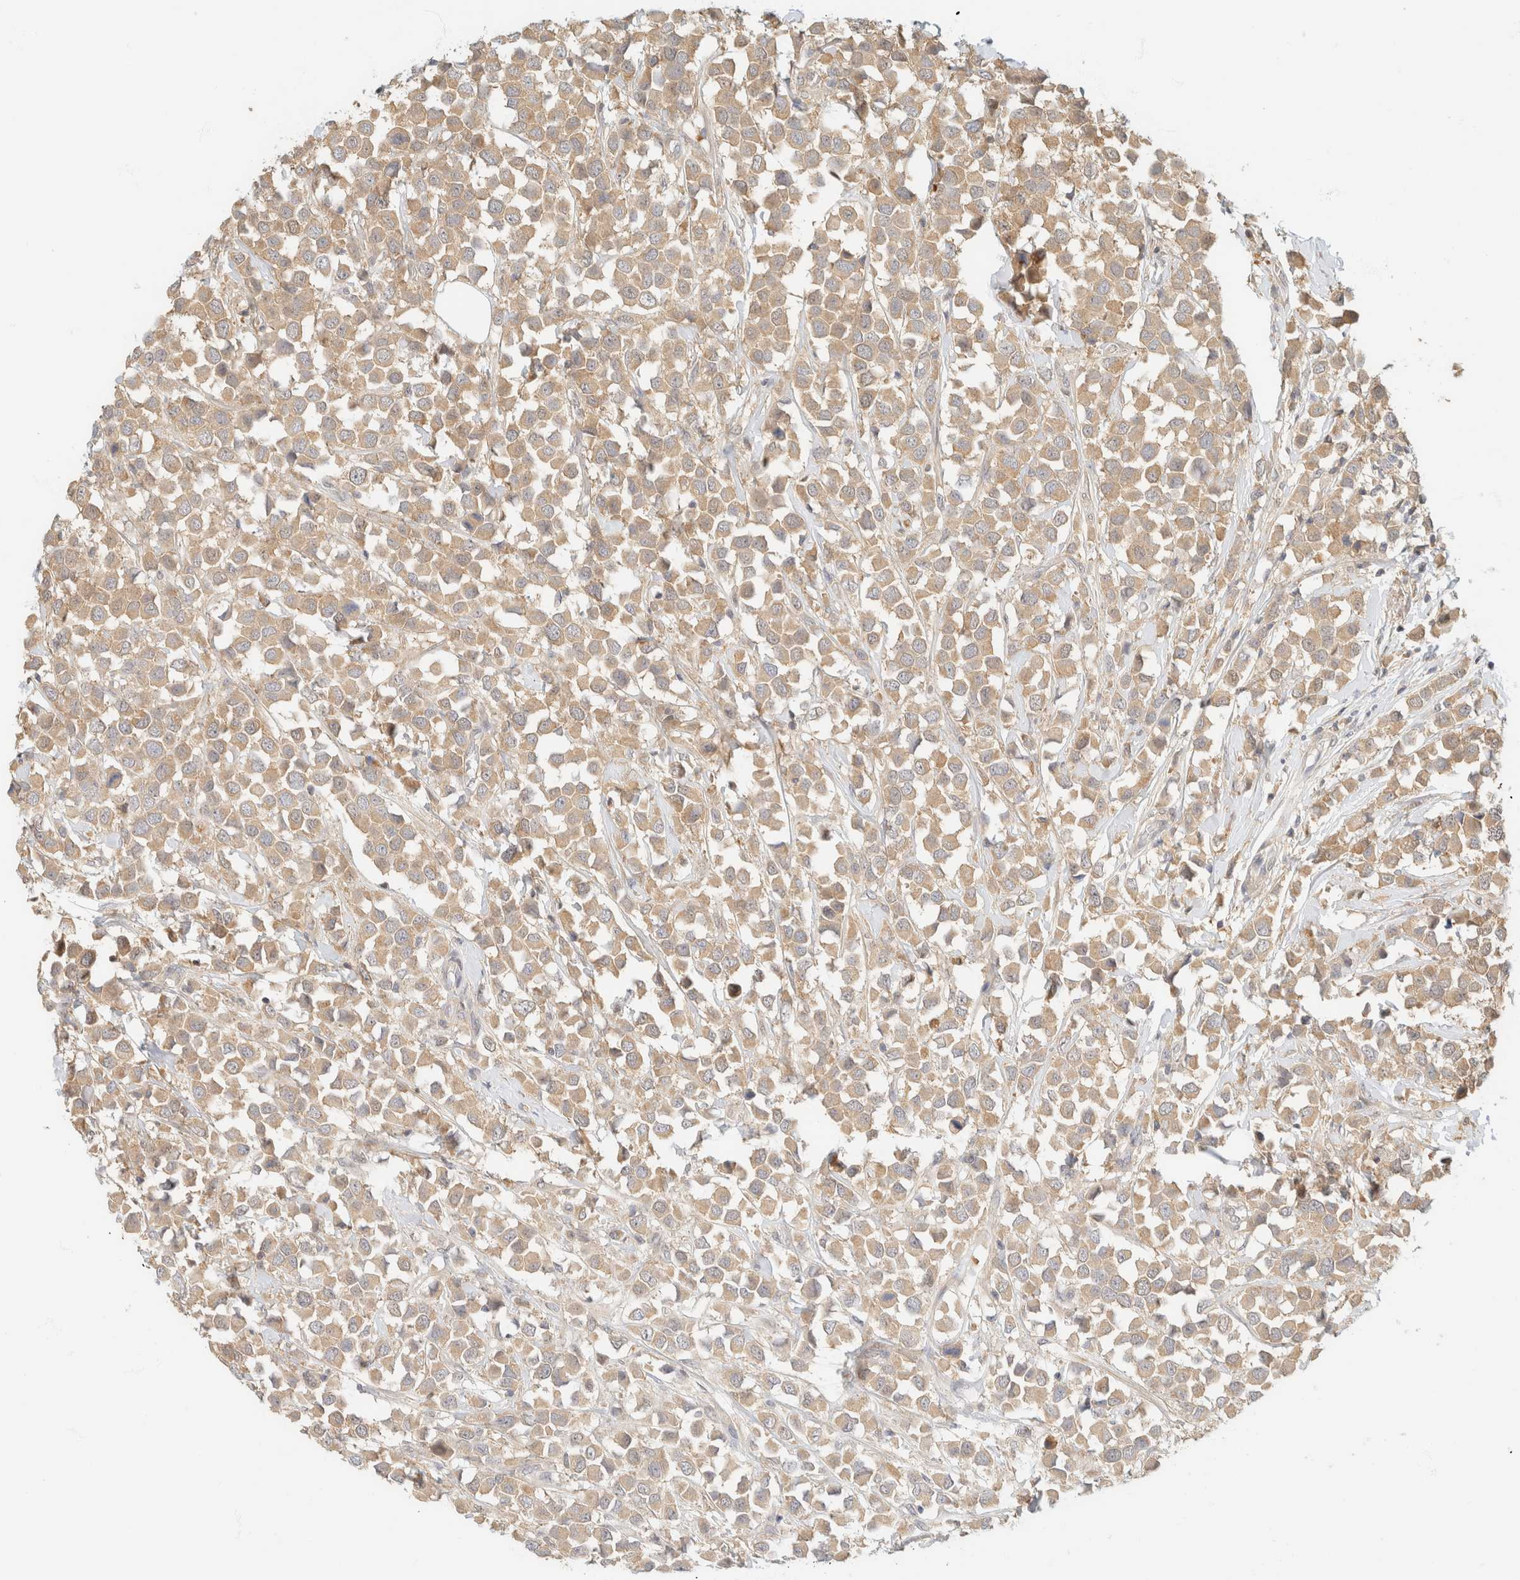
{"staining": {"intensity": "weak", "quantity": ">75%", "location": "cytoplasmic/membranous"}, "tissue": "breast cancer", "cell_type": "Tumor cells", "image_type": "cancer", "snomed": [{"axis": "morphology", "description": "Duct carcinoma"}, {"axis": "topography", "description": "Breast"}], "caption": "Immunohistochemical staining of breast cancer displays weak cytoplasmic/membranous protein positivity in about >75% of tumor cells.", "gene": "GPI", "patient": {"sex": "female", "age": 61}}